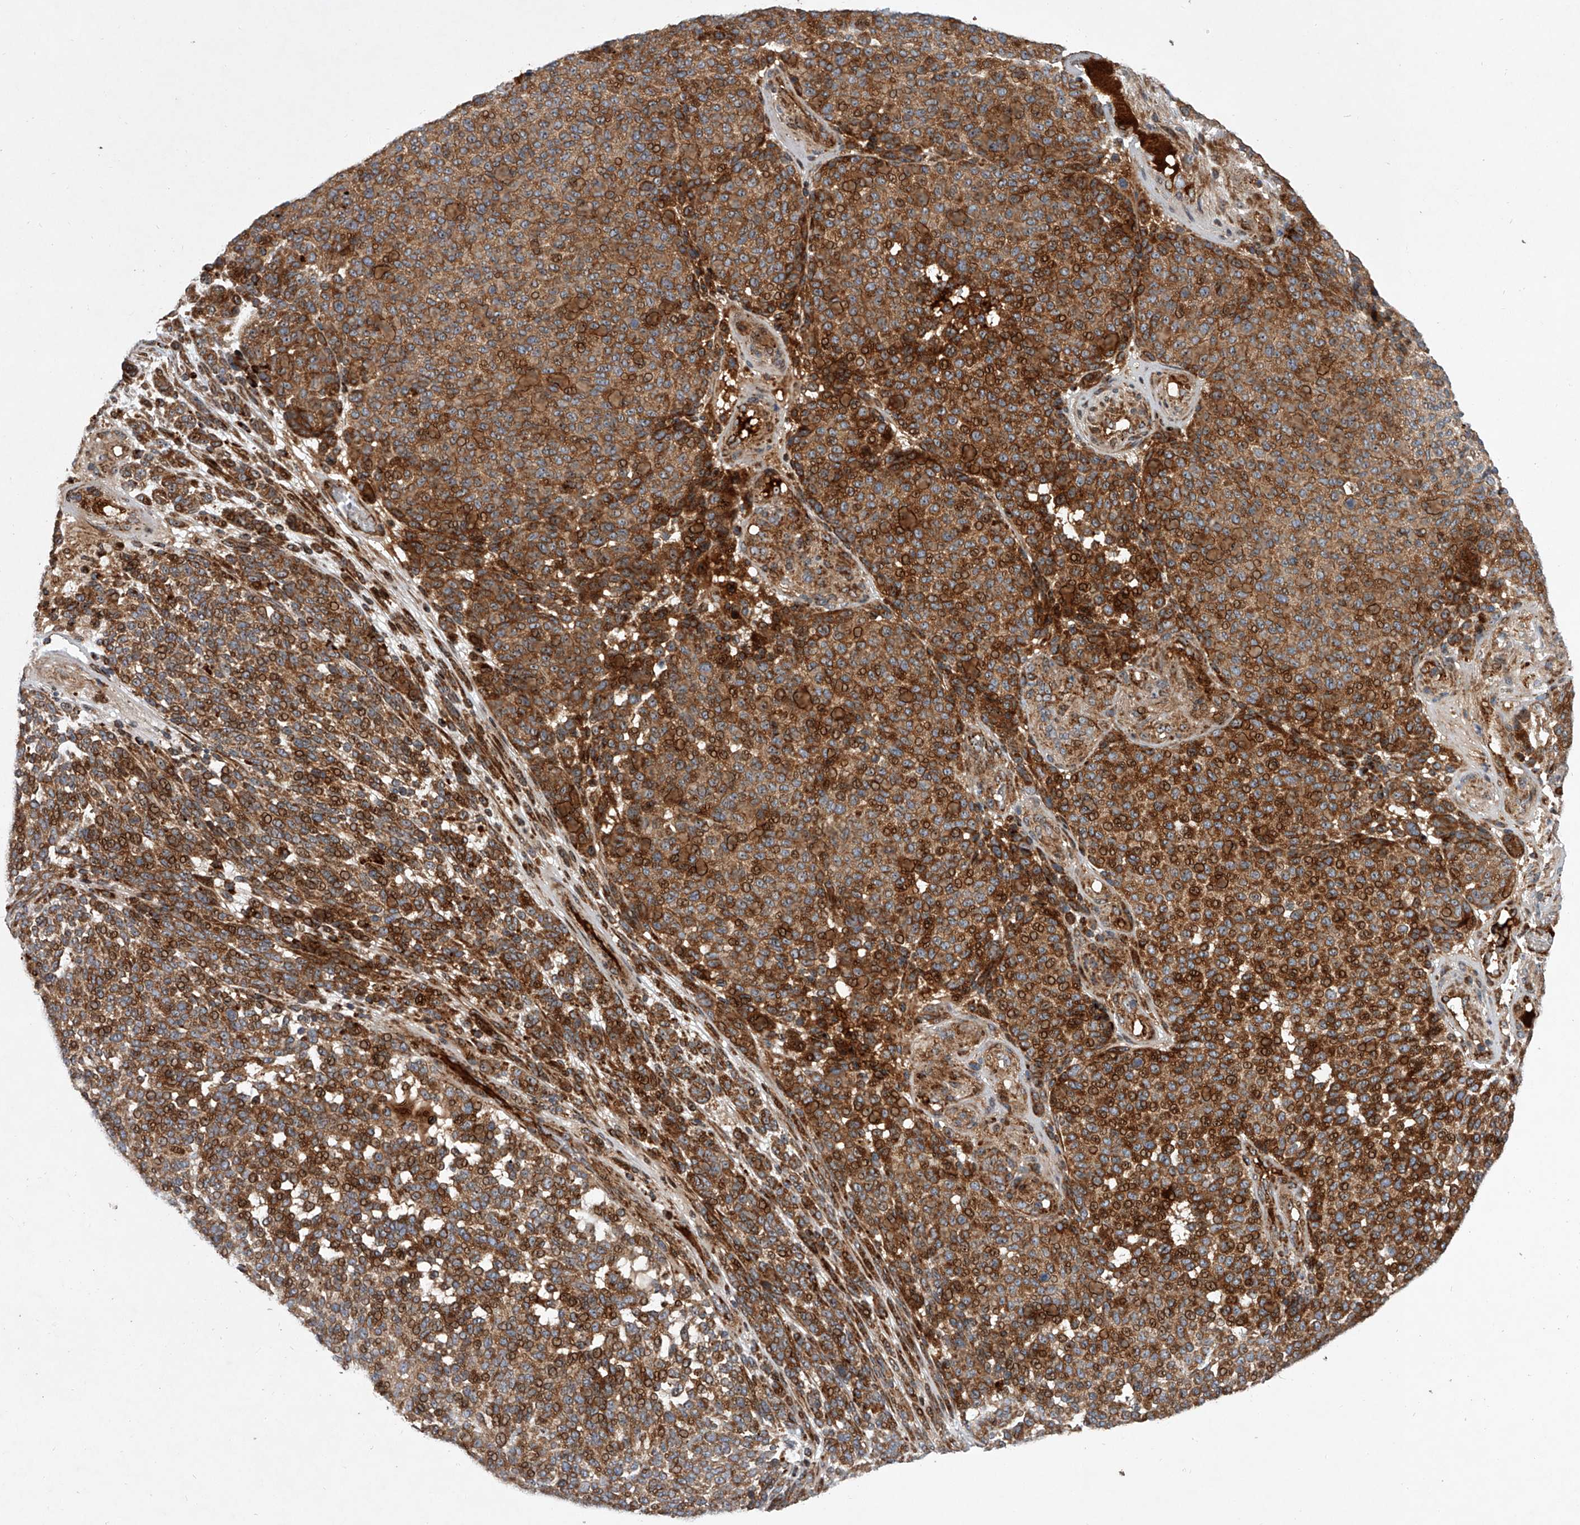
{"staining": {"intensity": "moderate", "quantity": ">75%", "location": "cytoplasmic/membranous"}, "tissue": "melanoma", "cell_type": "Tumor cells", "image_type": "cancer", "snomed": [{"axis": "morphology", "description": "Malignant melanoma, NOS"}, {"axis": "topography", "description": "Skin"}], "caption": "Tumor cells show moderate cytoplasmic/membranous expression in approximately >75% of cells in melanoma.", "gene": "USP47", "patient": {"sex": "male", "age": 49}}